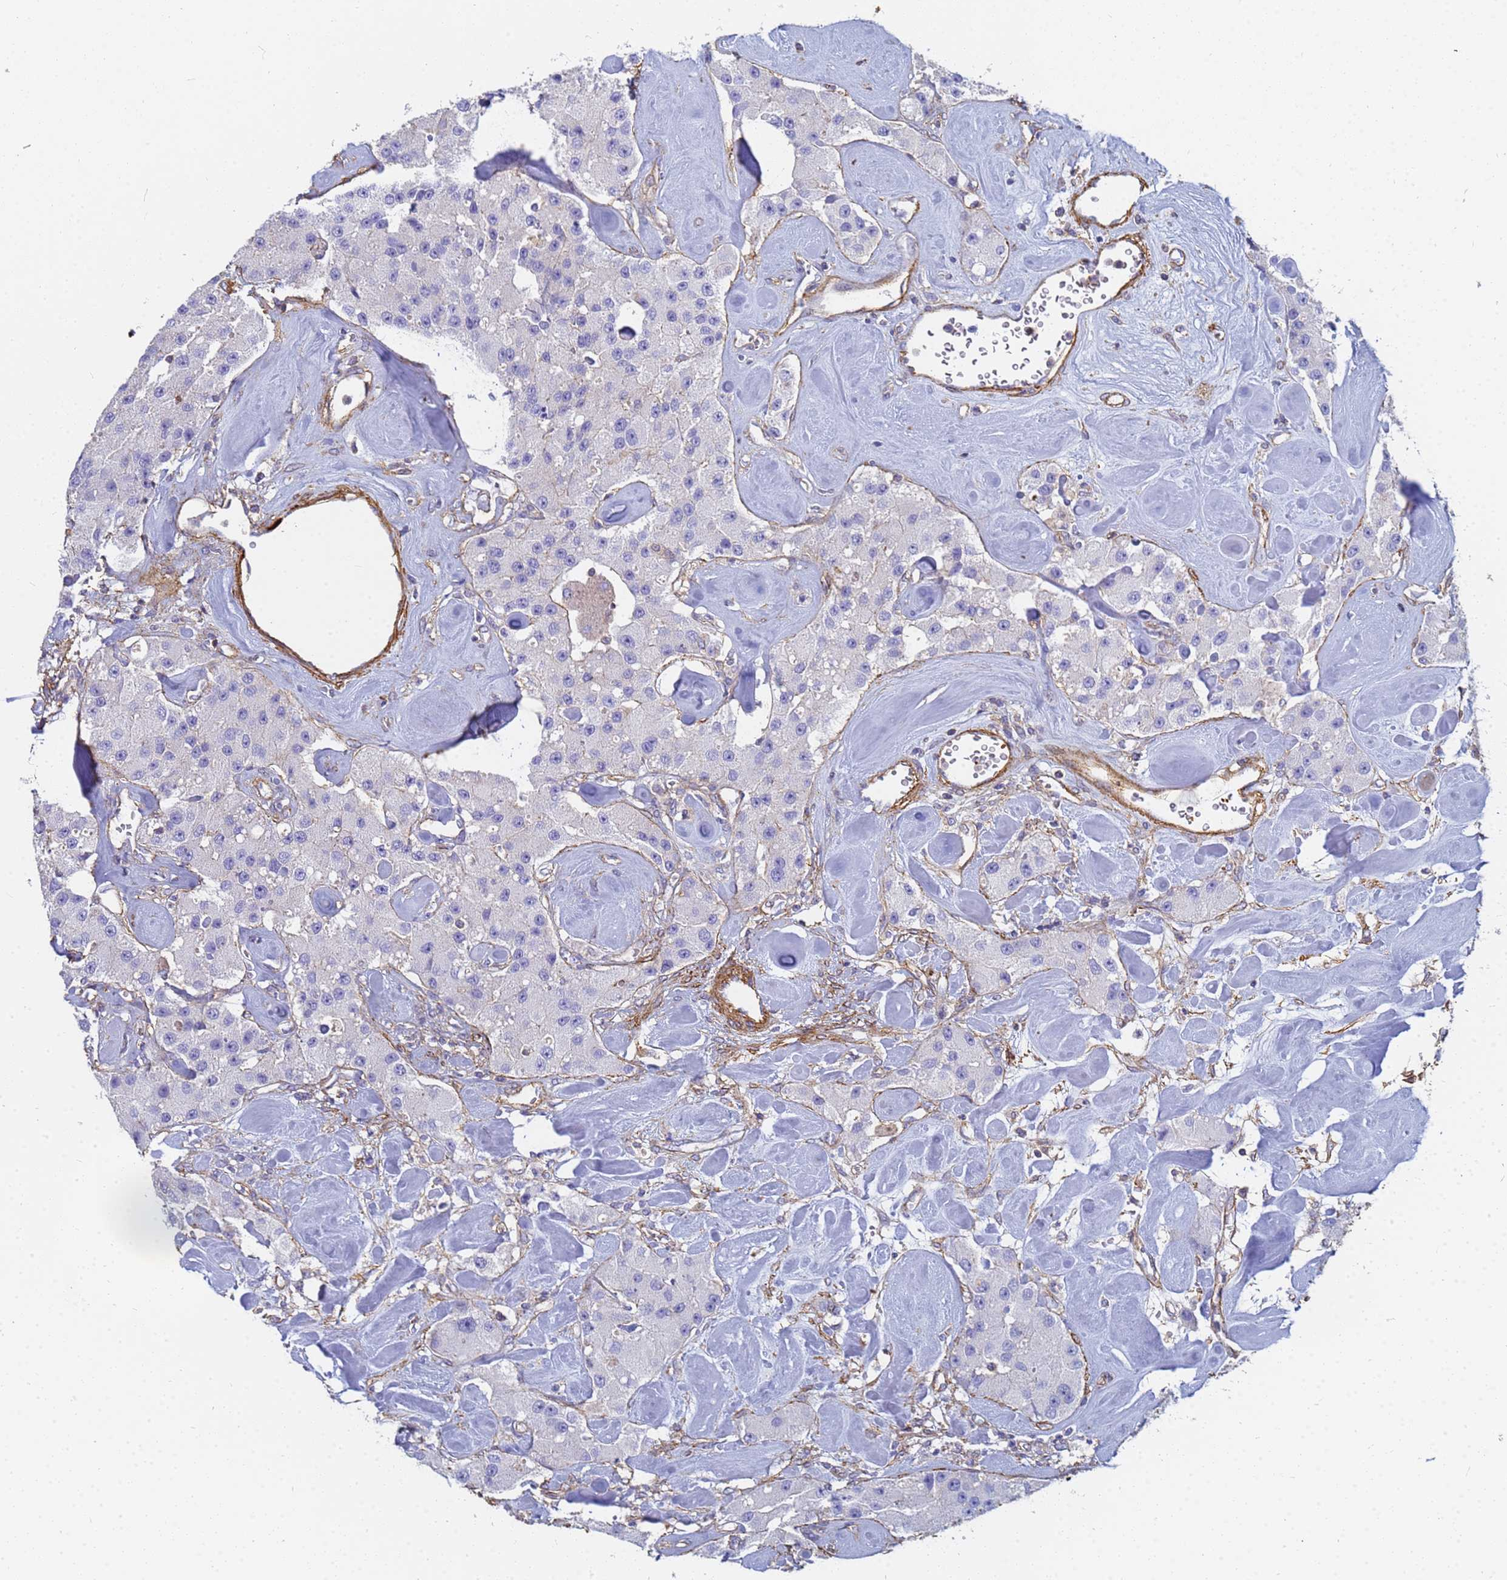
{"staining": {"intensity": "negative", "quantity": "none", "location": "none"}, "tissue": "carcinoid", "cell_type": "Tumor cells", "image_type": "cancer", "snomed": [{"axis": "morphology", "description": "Carcinoid, malignant, NOS"}, {"axis": "topography", "description": "Pancreas"}], "caption": "High magnification brightfield microscopy of carcinoid (malignant) stained with DAB (3,3'-diaminobenzidine) (brown) and counterstained with hematoxylin (blue): tumor cells show no significant positivity. (DAB immunohistochemistry, high magnification).", "gene": "TPM1", "patient": {"sex": "male", "age": 41}}